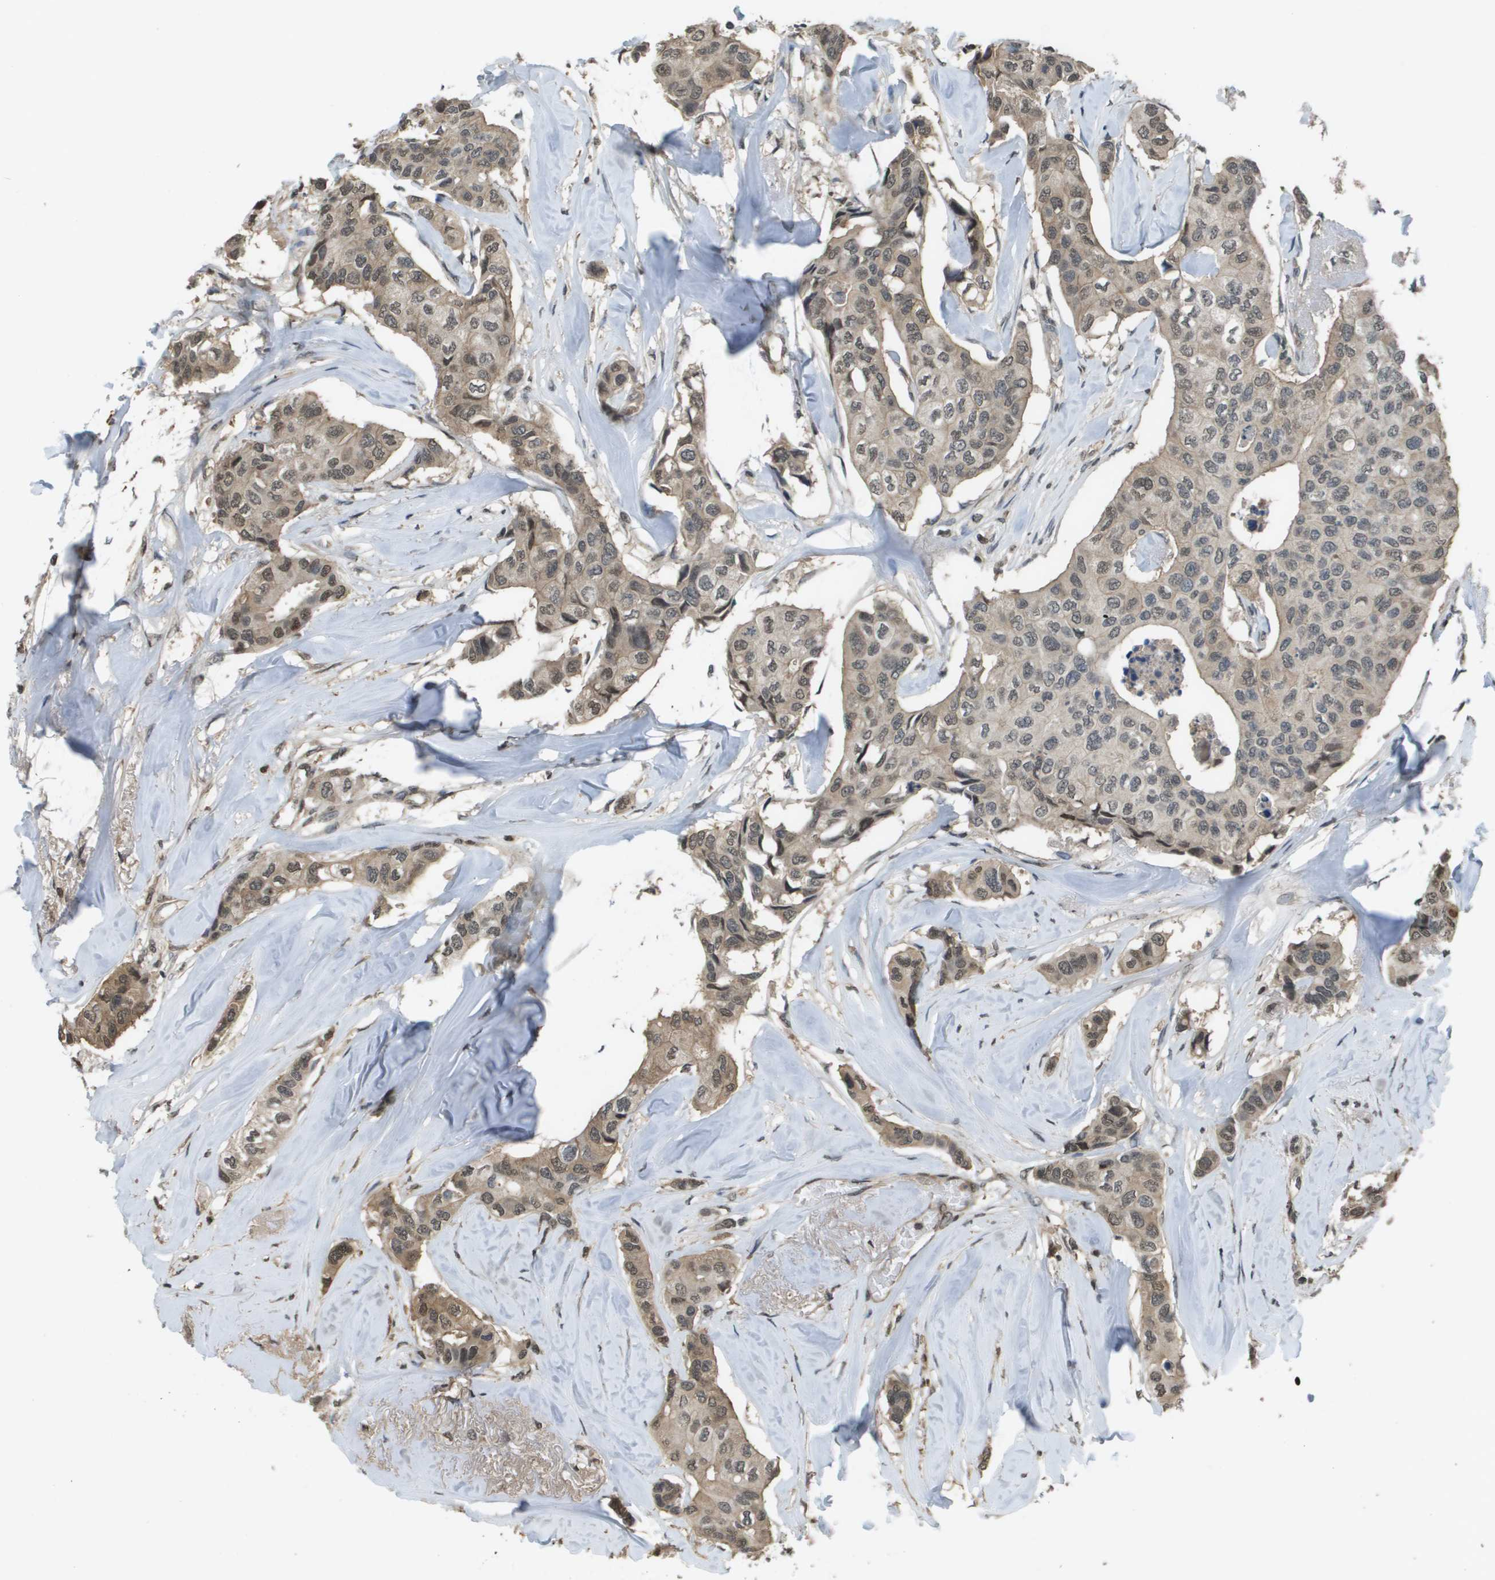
{"staining": {"intensity": "weak", "quantity": "25%-75%", "location": "cytoplasmic/membranous,nuclear"}, "tissue": "breast cancer", "cell_type": "Tumor cells", "image_type": "cancer", "snomed": [{"axis": "morphology", "description": "Duct carcinoma"}, {"axis": "topography", "description": "Breast"}], "caption": "Breast intraductal carcinoma was stained to show a protein in brown. There is low levels of weak cytoplasmic/membranous and nuclear staining in about 25%-75% of tumor cells.", "gene": "NDRG2", "patient": {"sex": "female", "age": 80}}